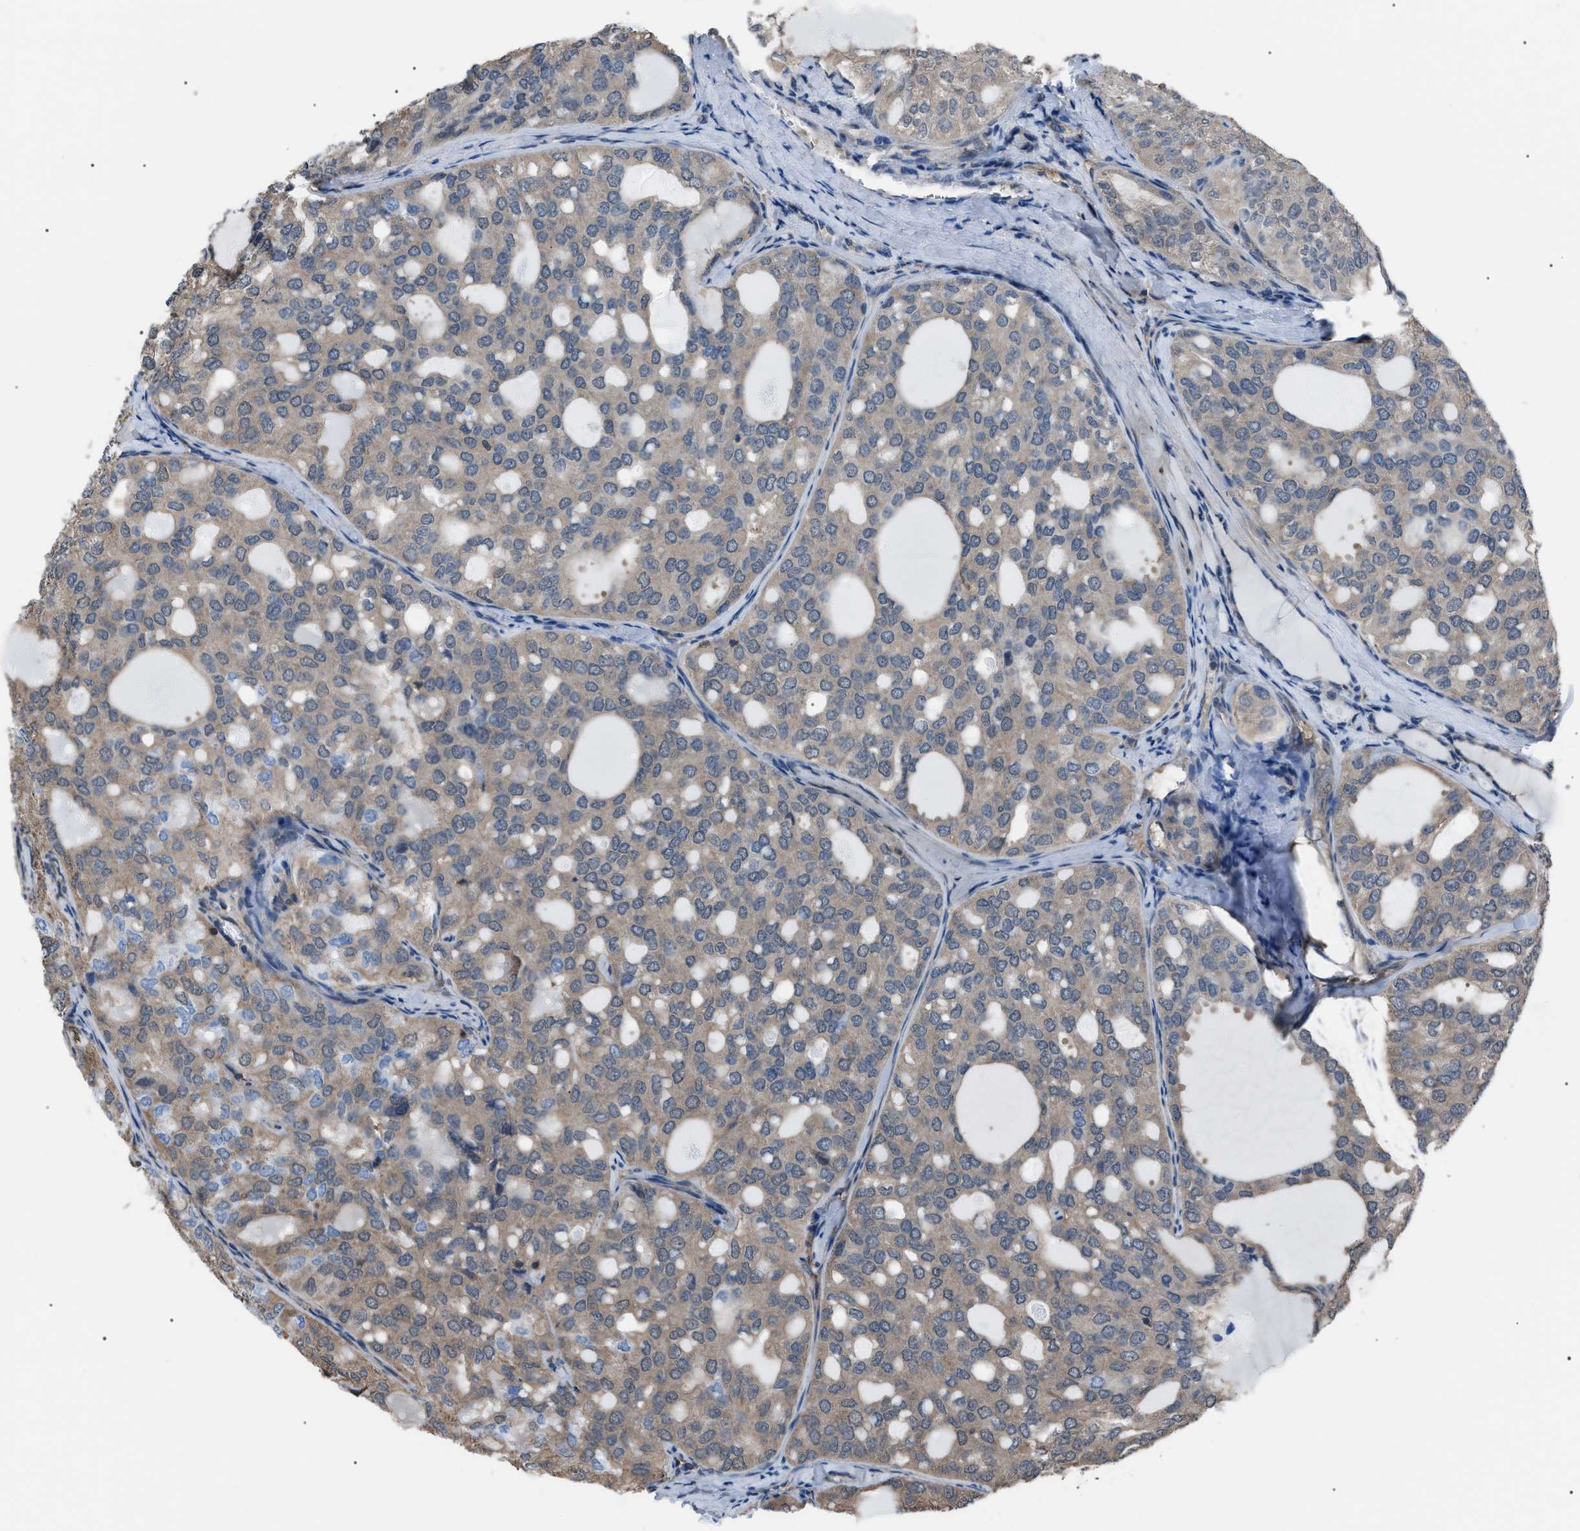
{"staining": {"intensity": "weak", "quantity": "25%-75%", "location": "cytoplasmic/membranous"}, "tissue": "thyroid cancer", "cell_type": "Tumor cells", "image_type": "cancer", "snomed": [{"axis": "morphology", "description": "Follicular adenoma carcinoma, NOS"}, {"axis": "topography", "description": "Thyroid gland"}], "caption": "Thyroid follicular adenoma carcinoma stained for a protein (brown) reveals weak cytoplasmic/membranous positive positivity in about 25%-75% of tumor cells.", "gene": "PDCD5", "patient": {"sex": "male", "age": 75}}